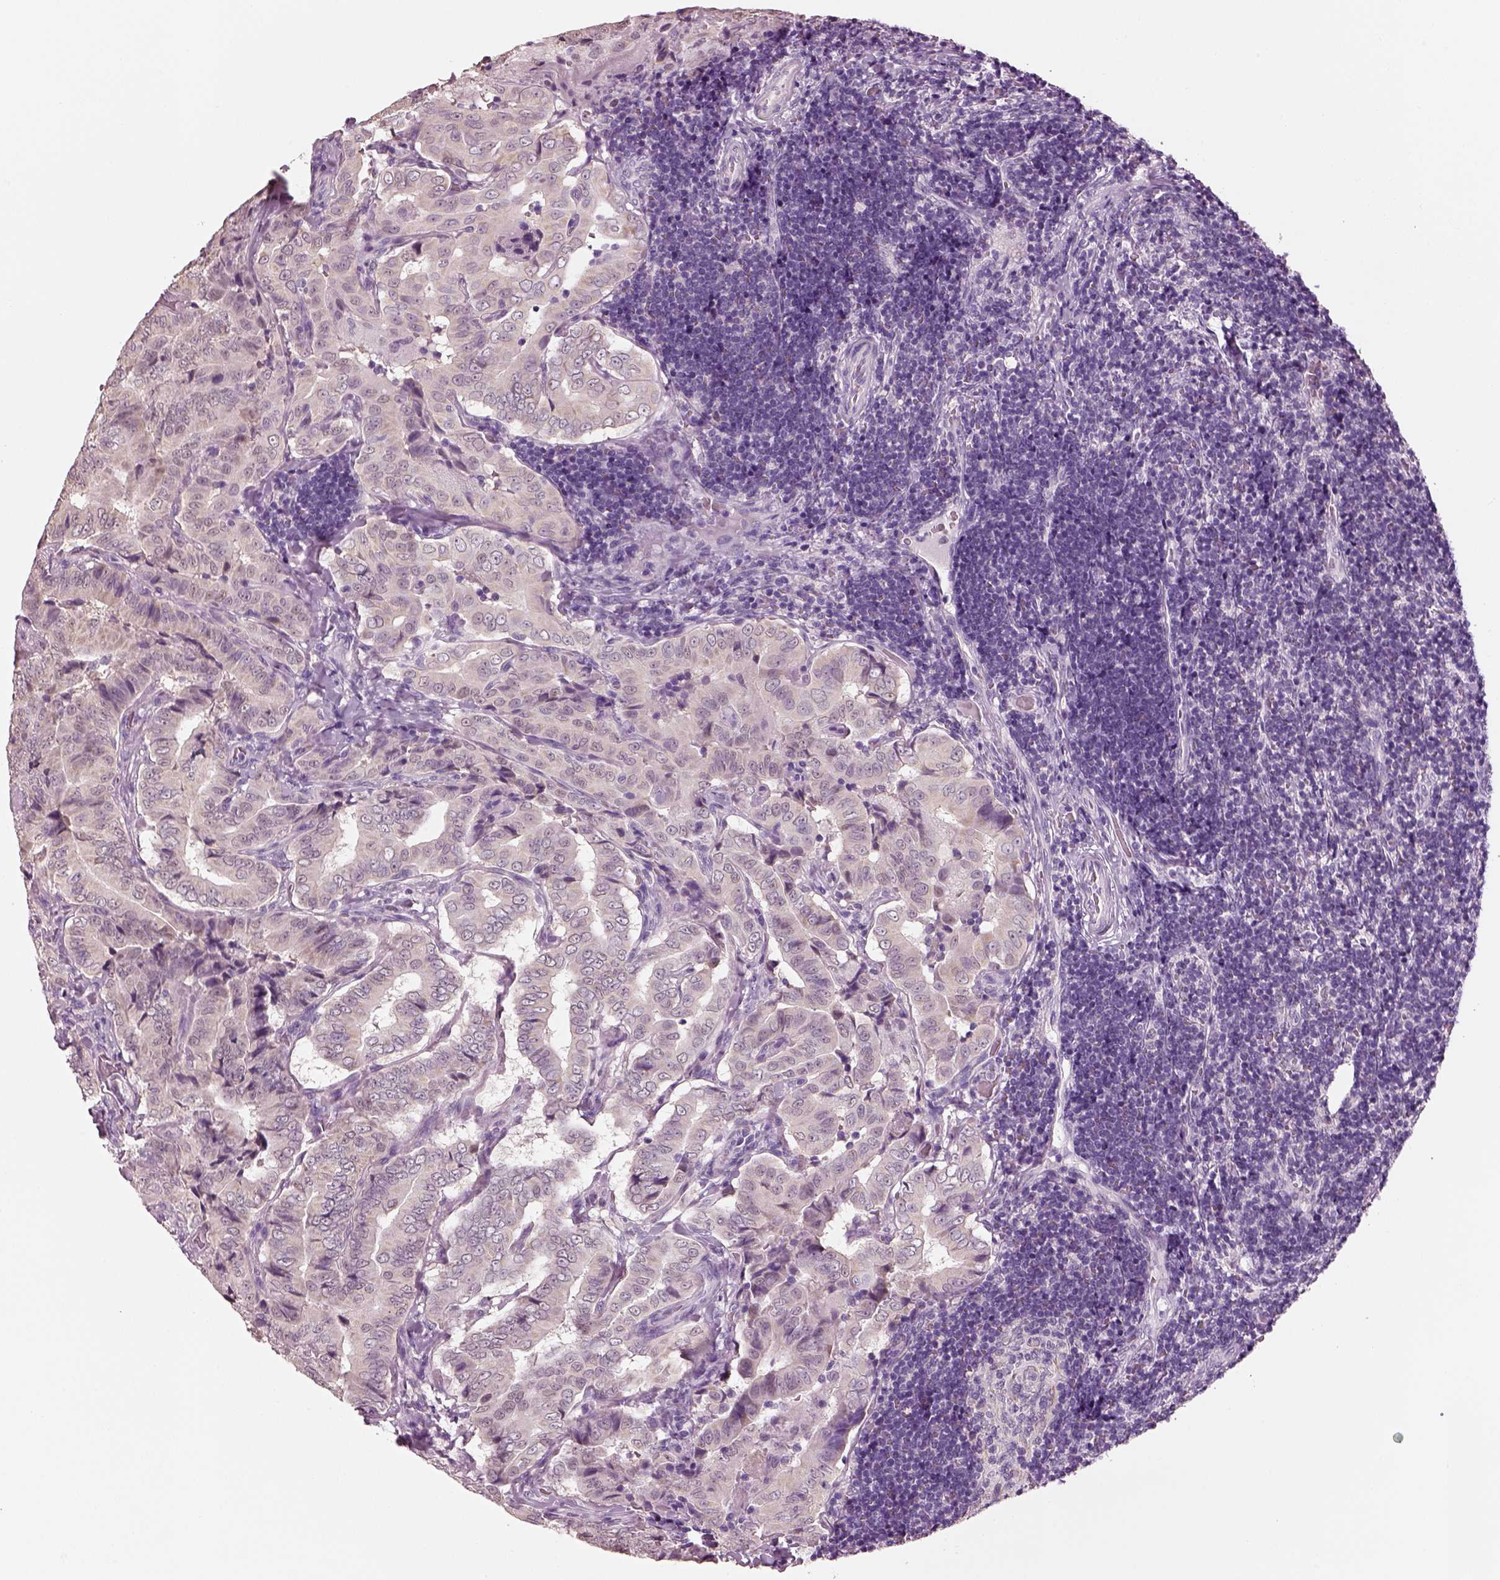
{"staining": {"intensity": "weak", "quantity": ">75%", "location": "cytoplasmic/membranous"}, "tissue": "thyroid cancer", "cell_type": "Tumor cells", "image_type": "cancer", "snomed": [{"axis": "morphology", "description": "Papillary adenocarcinoma, NOS"}, {"axis": "topography", "description": "Thyroid gland"}], "caption": "This photomicrograph reveals immunohistochemistry (IHC) staining of thyroid papillary adenocarcinoma, with low weak cytoplasmic/membranous expression in approximately >75% of tumor cells.", "gene": "ELSPBP1", "patient": {"sex": "male", "age": 61}}